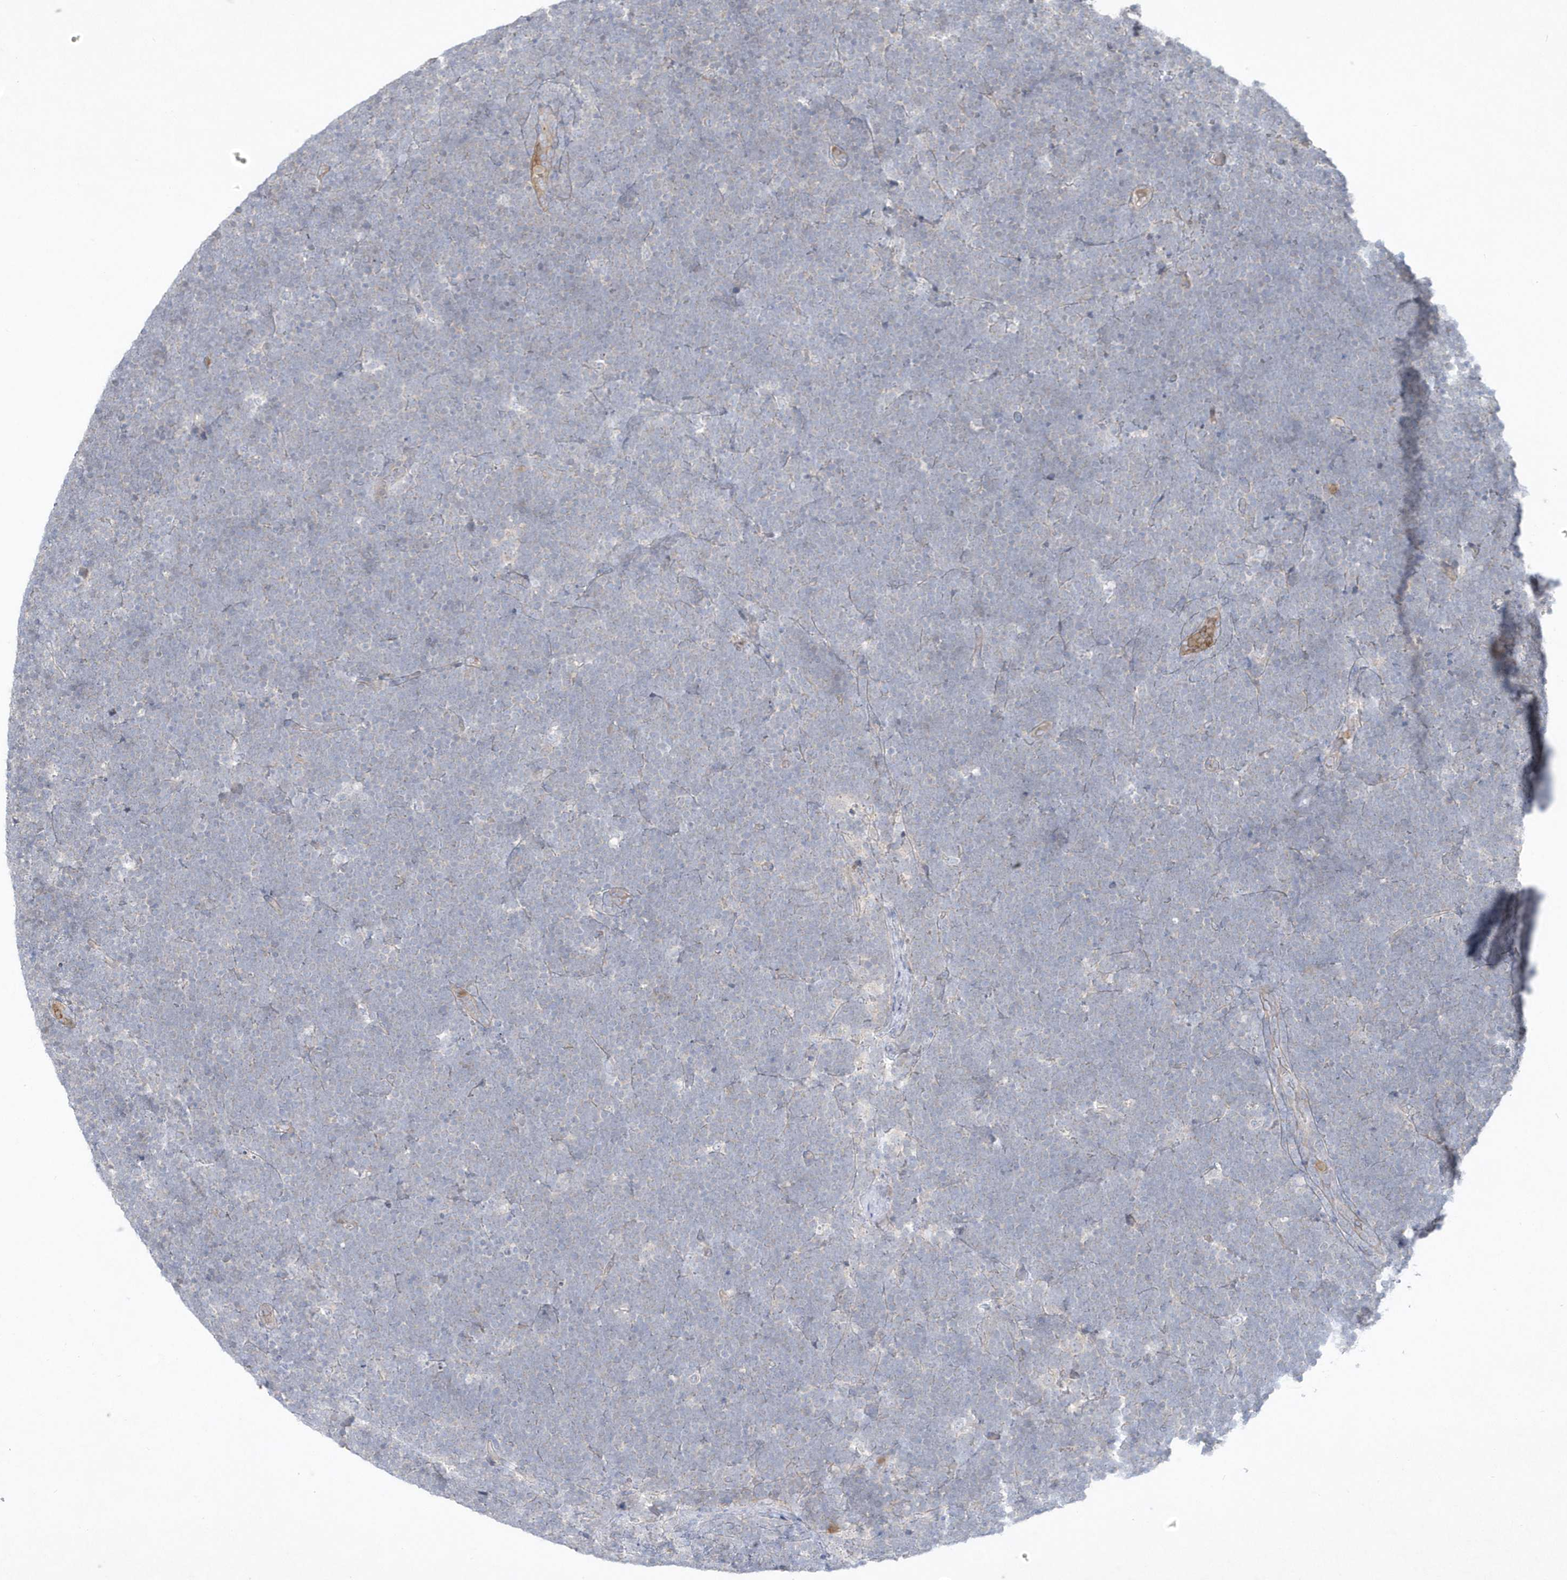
{"staining": {"intensity": "negative", "quantity": "none", "location": "none"}, "tissue": "lymphoma", "cell_type": "Tumor cells", "image_type": "cancer", "snomed": [{"axis": "morphology", "description": "Malignant lymphoma, non-Hodgkin's type, High grade"}, {"axis": "topography", "description": "Lymph node"}], "caption": "Immunohistochemical staining of human malignant lymphoma, non-Hodgkin's type (high-grade) reveals no significant expression in tumor cells.", "gene": "LARS1", "patient": {"sex": "male", "age": 13}}